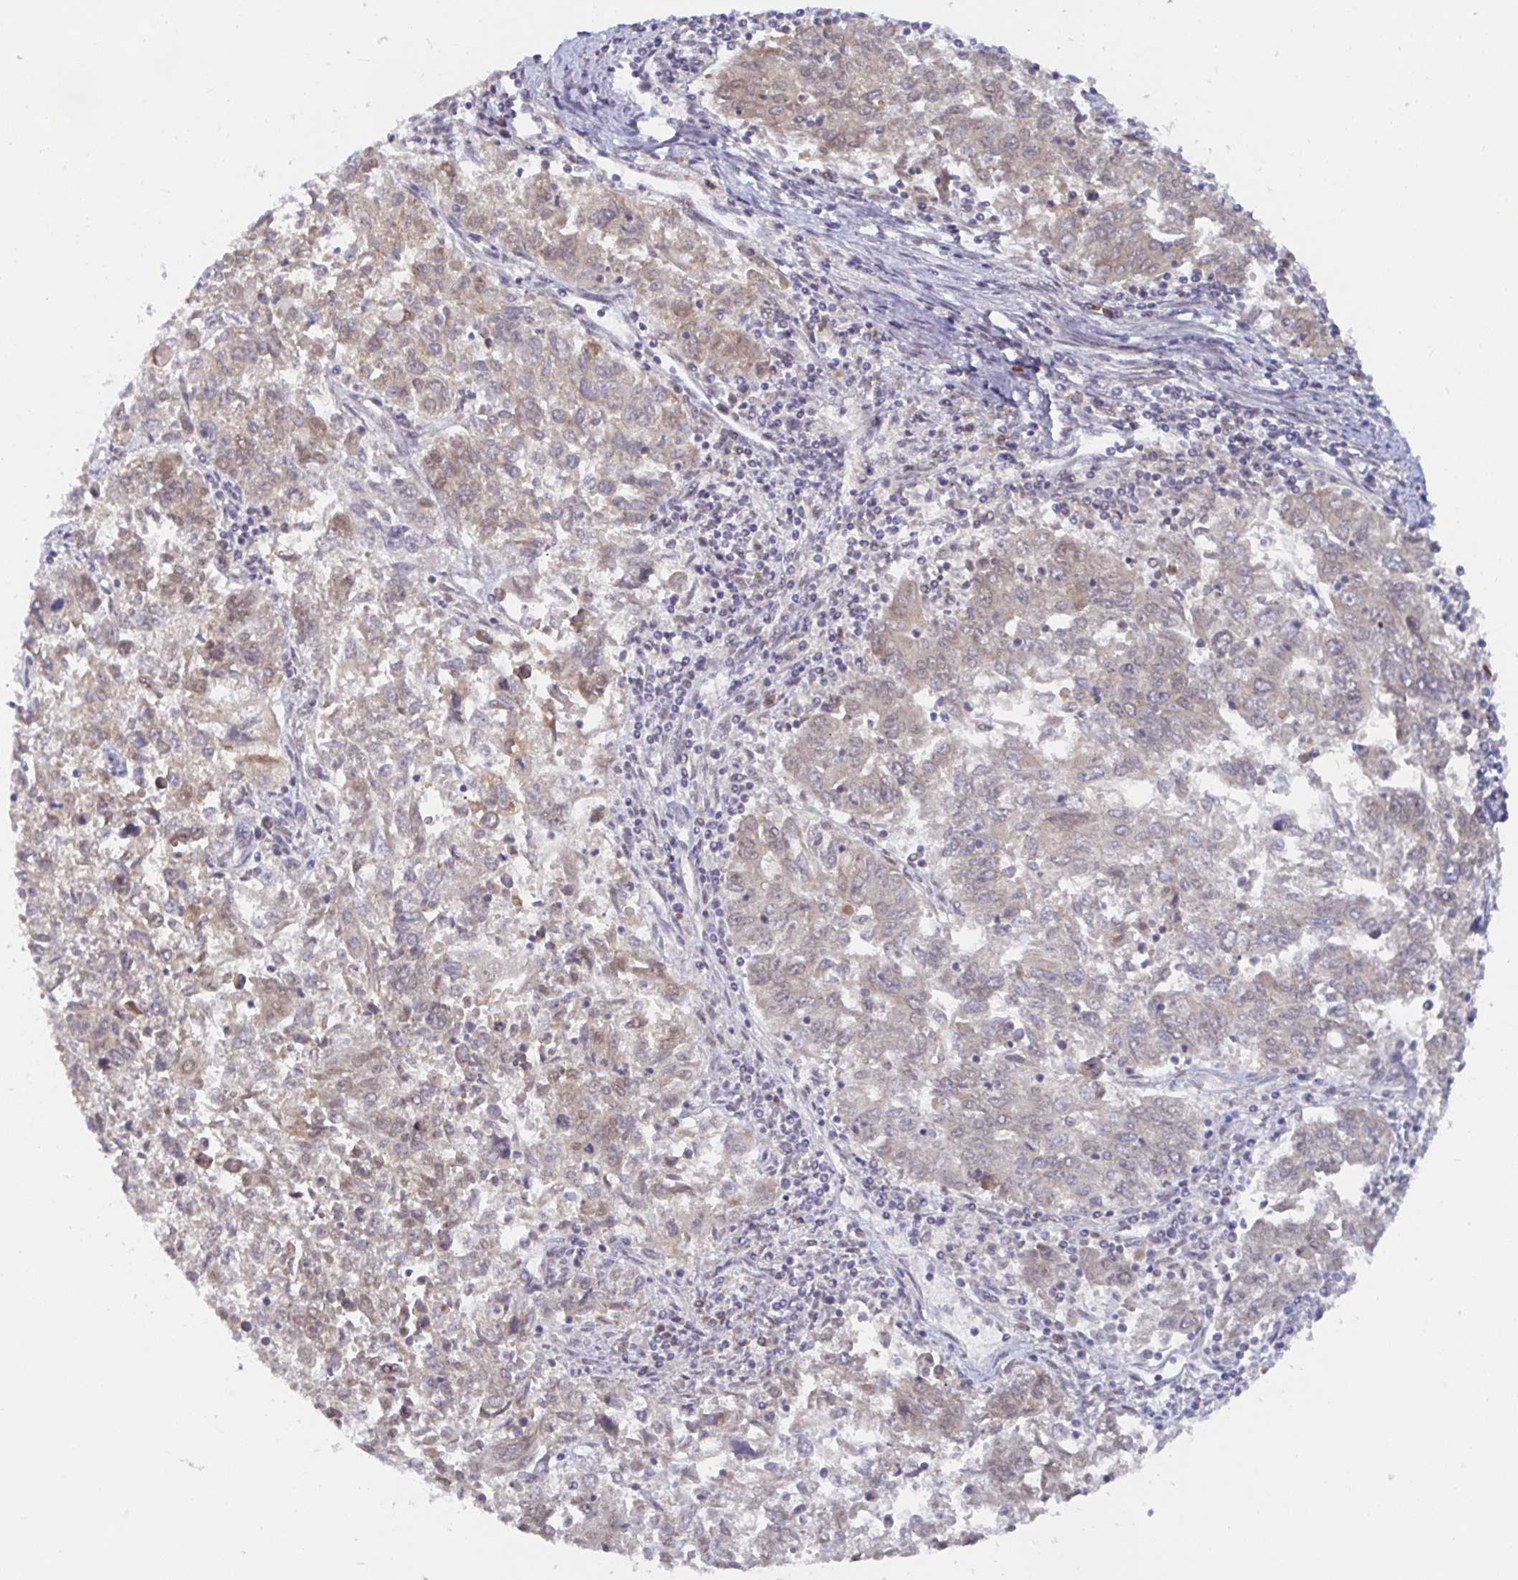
{"staining": {"intensity": "weak", "quantity": "<25%", "location": "cytoplasmic/membranous,nuclear"}, "tissue": "endometrial cancer", "cell_type": "Tumor cells", "image_type": "cancer", "snomed": [{"axis": "morphology", "description": "Adenocarcinoma, NOS"}, {"axis": "topography", "description": "Endometrium"}], "caption": "Endometrial cancer (adenocarcinoma) was stained to show a protein in brown. There is no significant positivity in tumor cells.", "gene": "ALG1", "patient": {"sex": "female", "age": 42}}